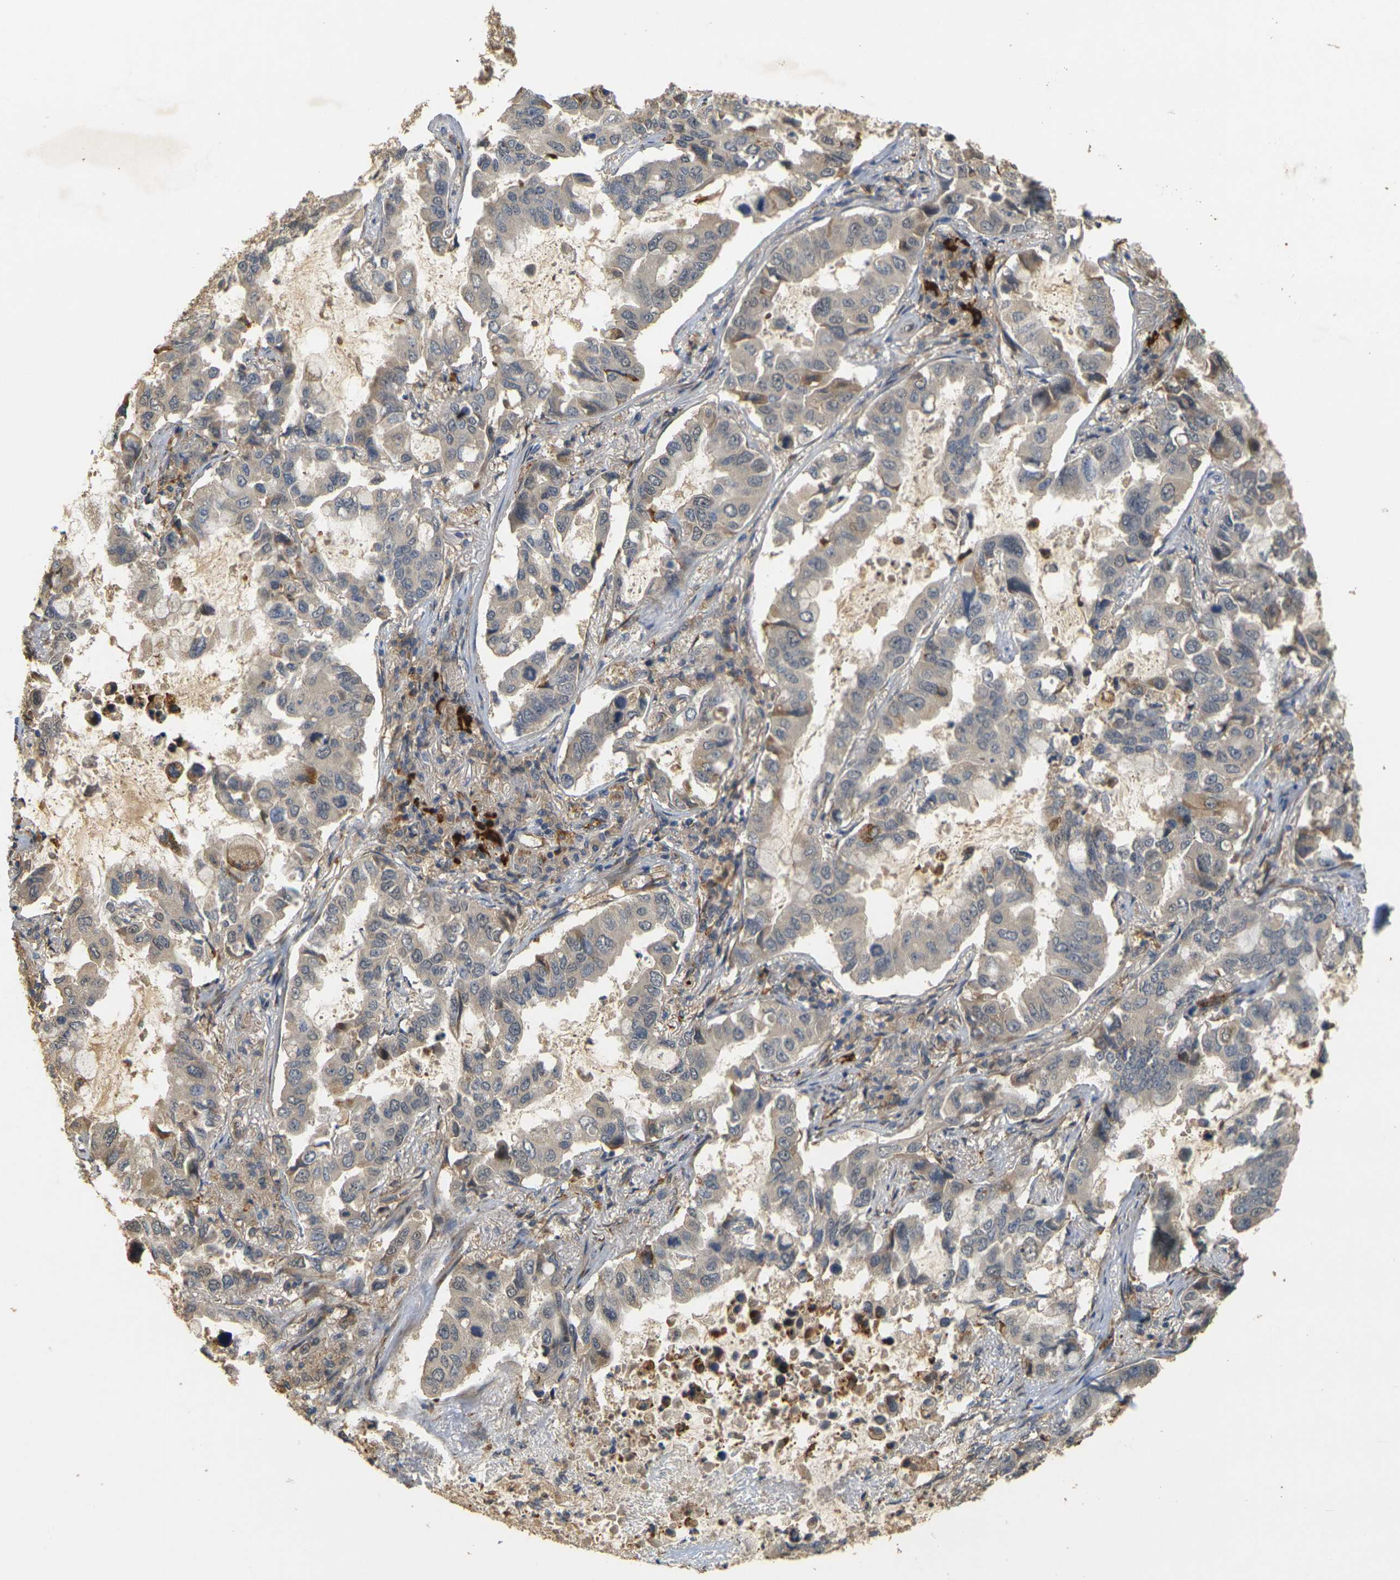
{"staining": {"intensity": "negative", "quantity": "none", "location": "none"}, "tissue": "lung cancer", "cell_type": "Tumor cells", "image_type": "cancer", "snomed": [{"axis": "morphology", "description": "Adenocarcinoma, NOS"}, {"axis": "topography", "description": "Lung"}], "caption": "High power microscopy micrograph of an immunohistochemistry (IHC) image of lung adenocarcinoma, revealing no significant expression in tumor cells.", "gene": "MEGF9", "patient": {"sex": "male", "age": 64}}